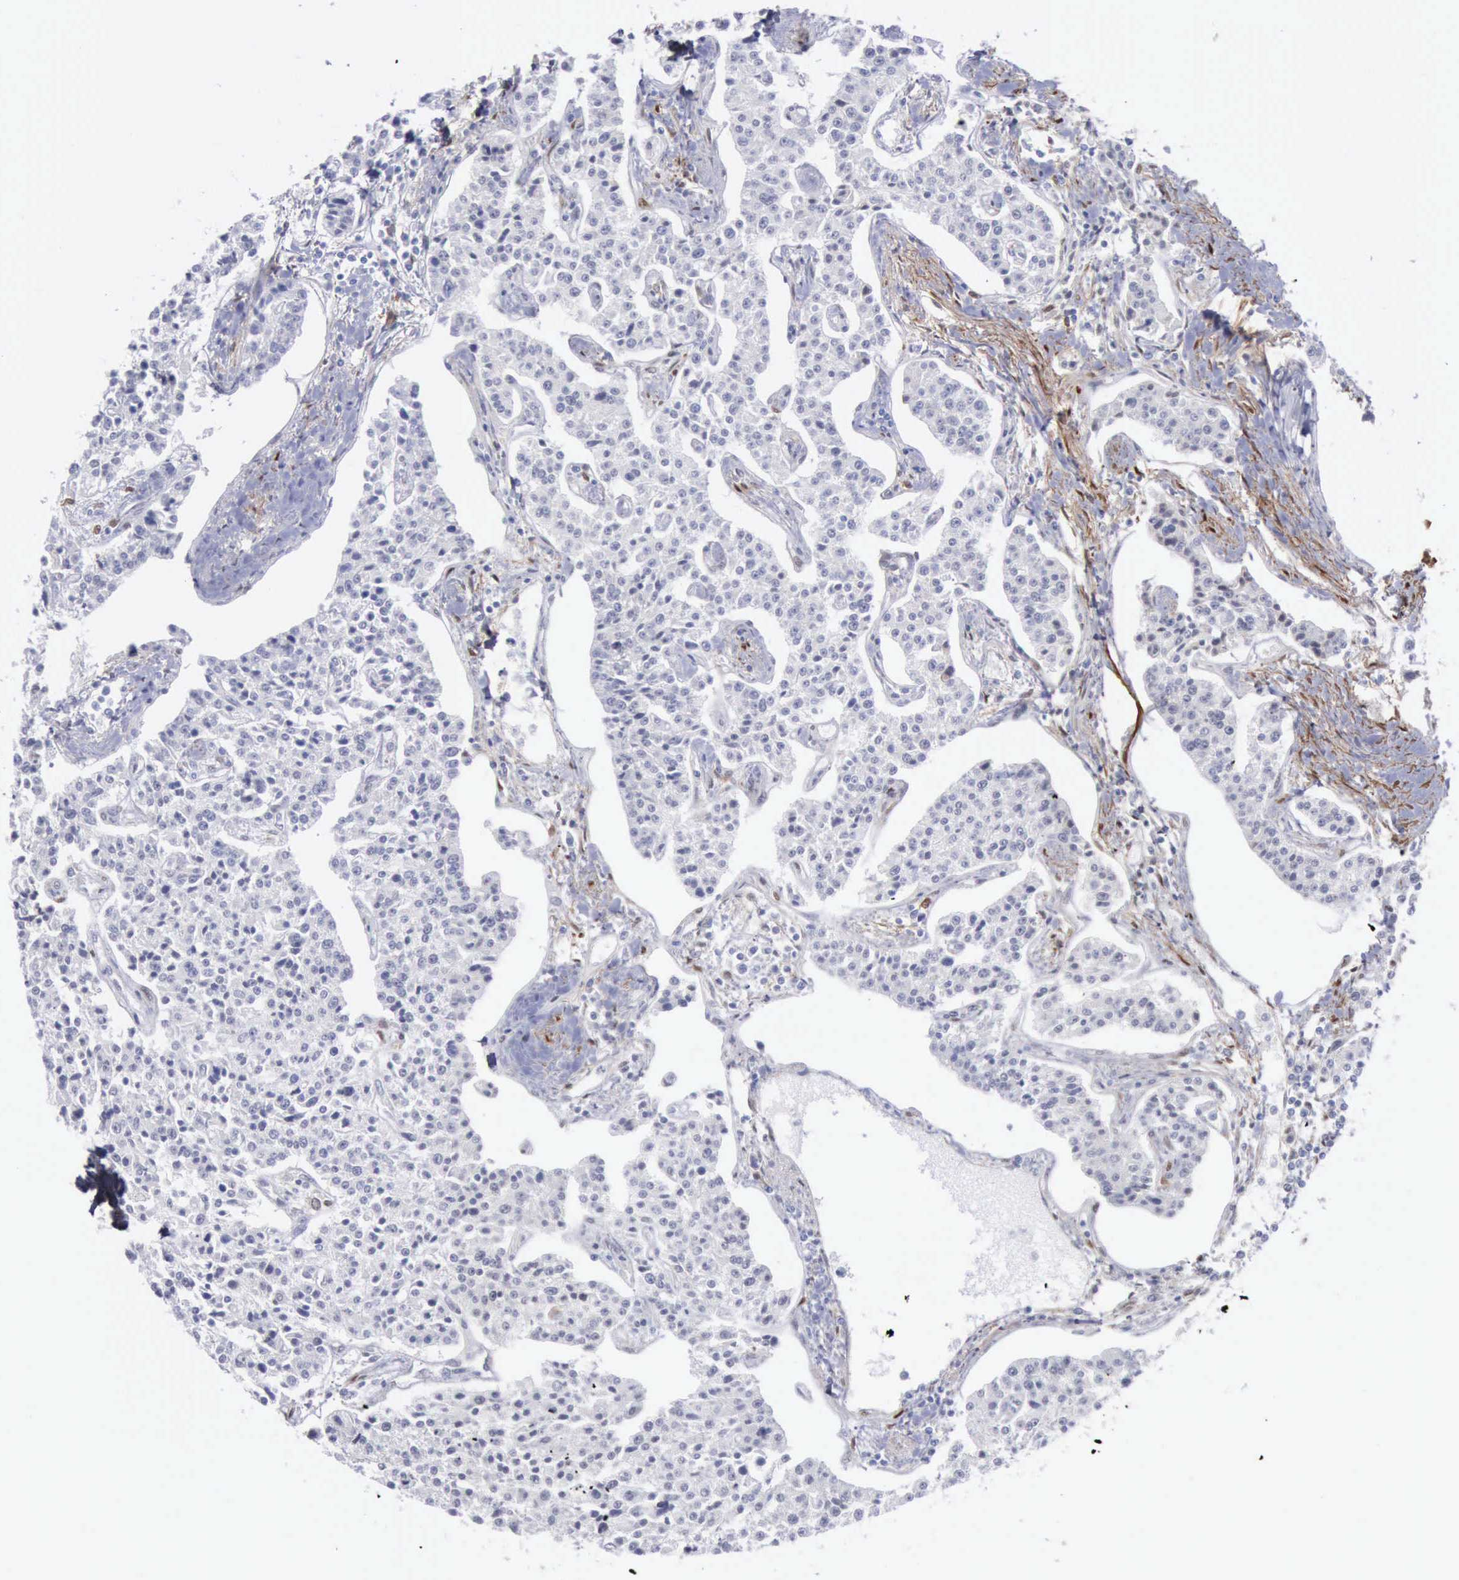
{"staining": {"intensity": "negative", "quantity": "none", "location": "none"}, "tissue": "carcinoid", "cell_type": "Tumor cells", "image_type": "cancer", "snomed": [{"axis": "morphology", "description": "Carcinoid, malignant, NOS"}, {"axis": "topography", "description": "Stomach"}], "caption": "Tumor cells show no significant protein staining in carcinoid. (IHC, brightfield microscopy, high magnification).", "gene": "FHL1", "patient": {"sex": "female", "age": 76}}